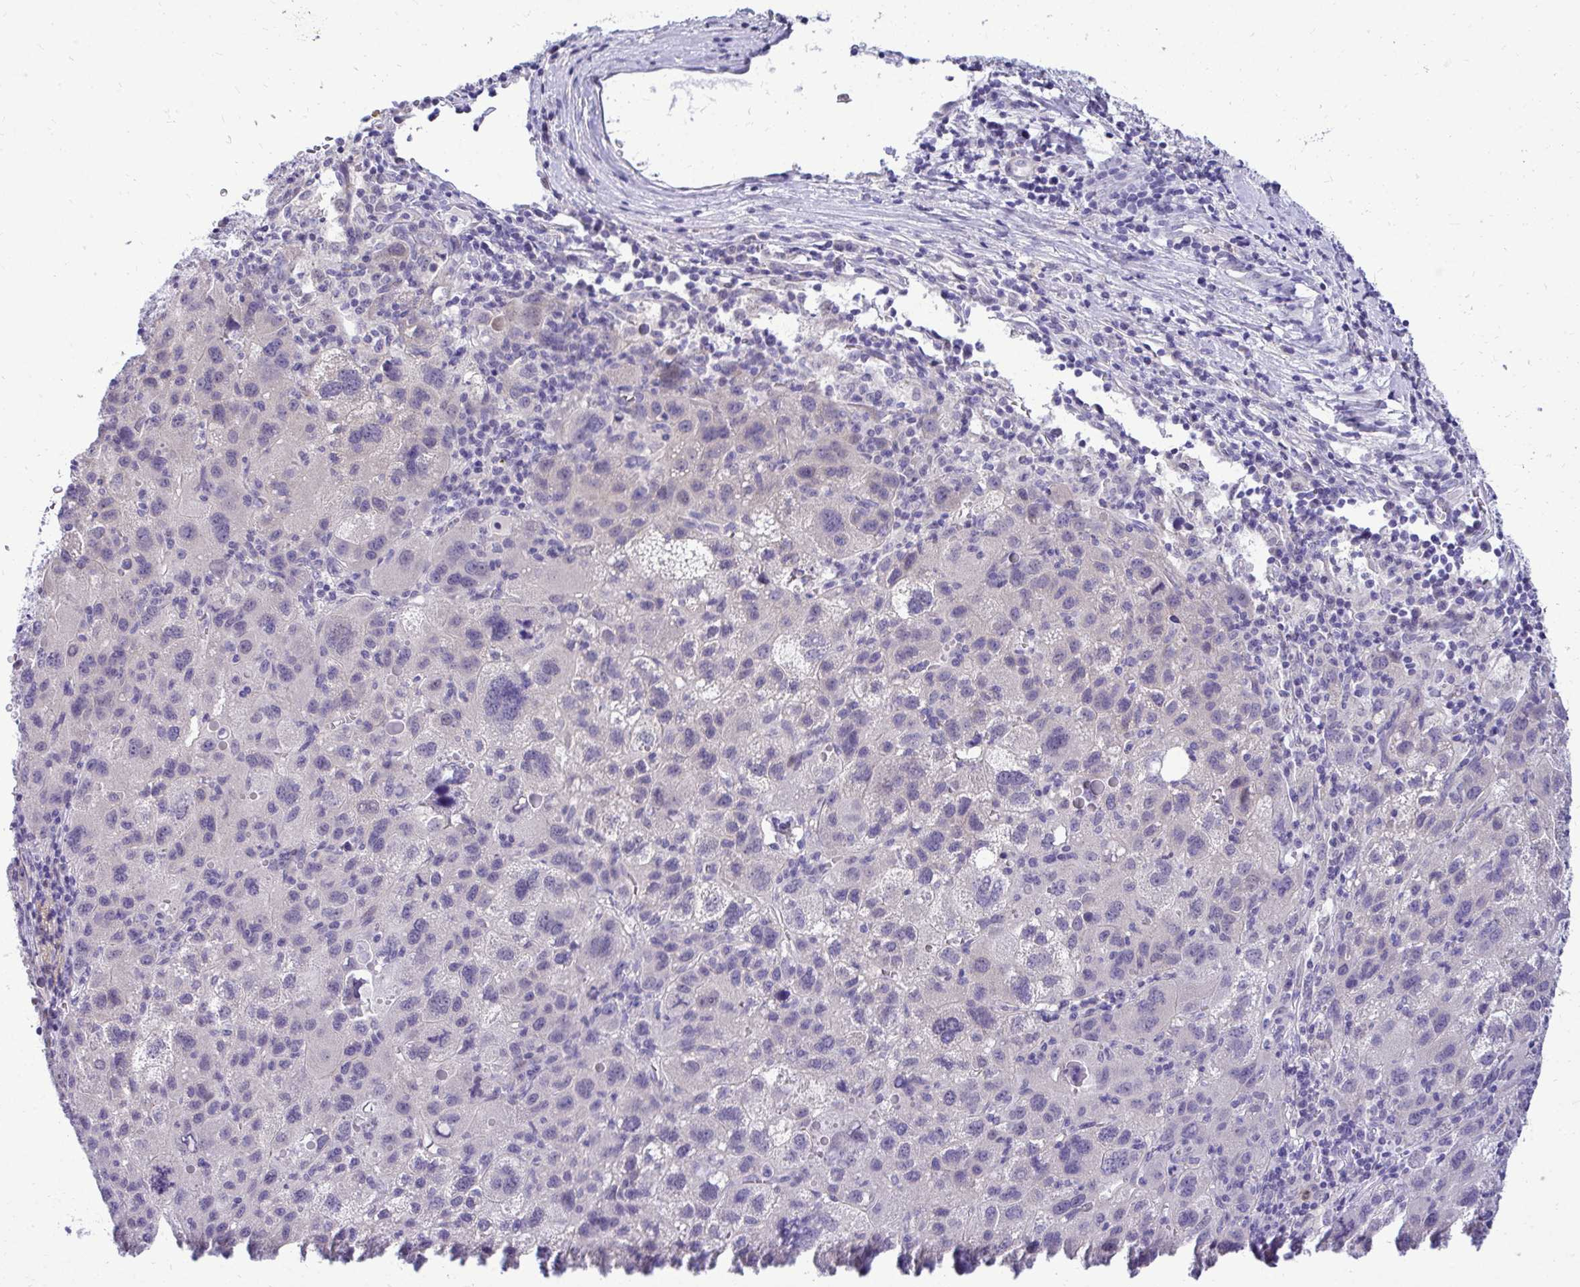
{"staining": {"intensity": "negative", "quantity": "none", "location": "none"}, "tissue": "liver cancer", "cell_type": "Tumor cells", "image_type": "cancer", "snomed": [{"axis": "morphology", "description": "Carcinoma, Hepatocellular, NOS"}, {"axis": "topography", "description": "Liver"}], "caption": "Immunohistochemistry (IHC) image of human liver hepatocellular carcinoma stained for a protein (brown), which demonstrates no positivity in tumor cells.", "gene": "ZSWIM9", "patient": {"sex": "female", "age": 77}}